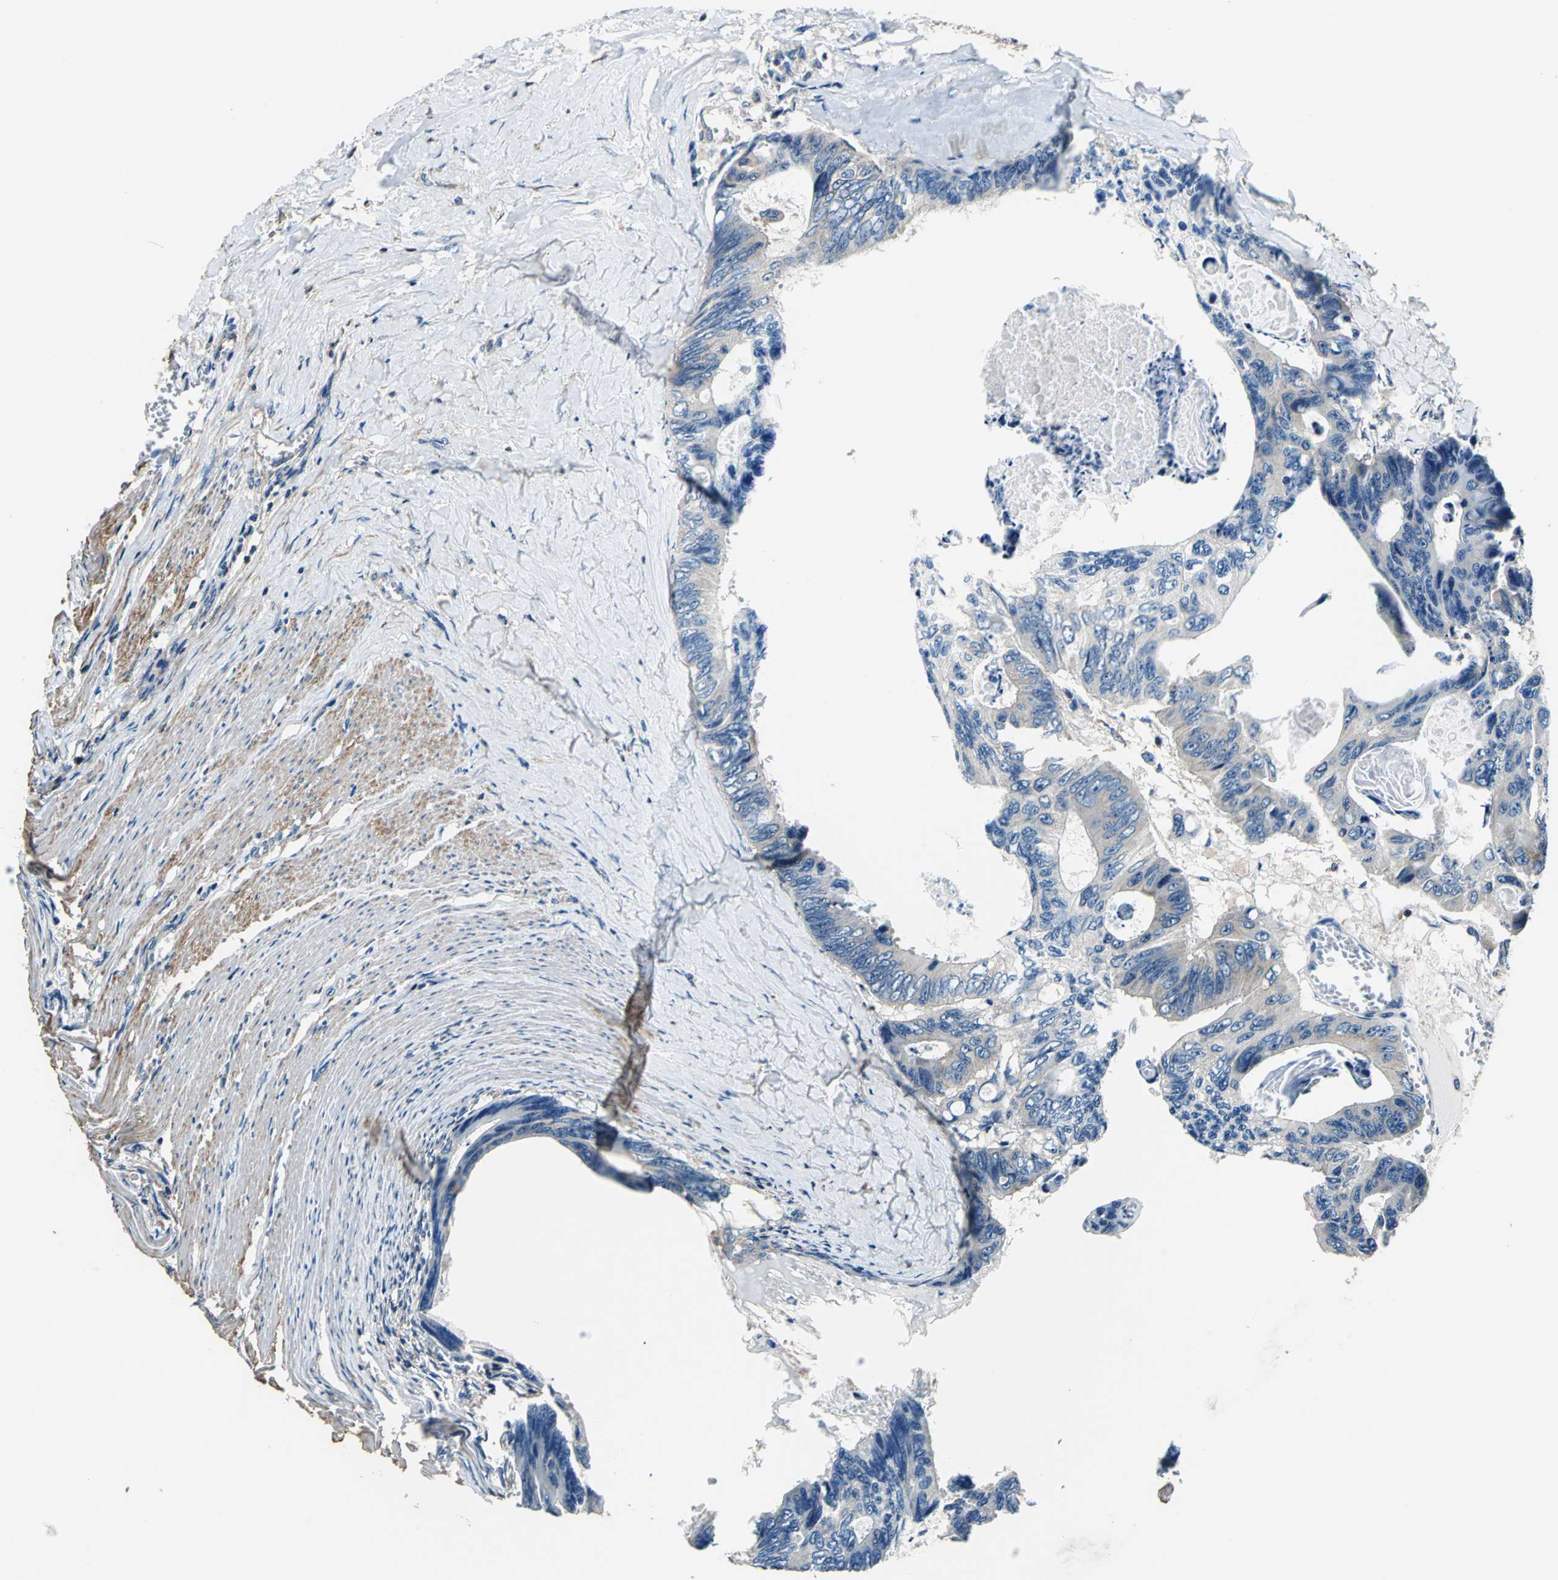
{"staining": {"intensity": "weak", "quantity": "<25%", "location": "cytoplasmic/membranous"}, "tissue": "colorectal cancer", "cell_type": "Tumor cells", "image_type": "cancer", "snomed": [{"axis": "morphology", "description": "Adenocarcinoma, NOS"}, {"axis": "topography", "description": "Colon"}], "caption": "IHC of human colorectal cancer shows no staining in tumor cells. (Brightfield microscopy of DAB immunohistochemistry at high magnification).", "gene": "DDX3Y", "patient": {"sex": "female", "age": 55}}